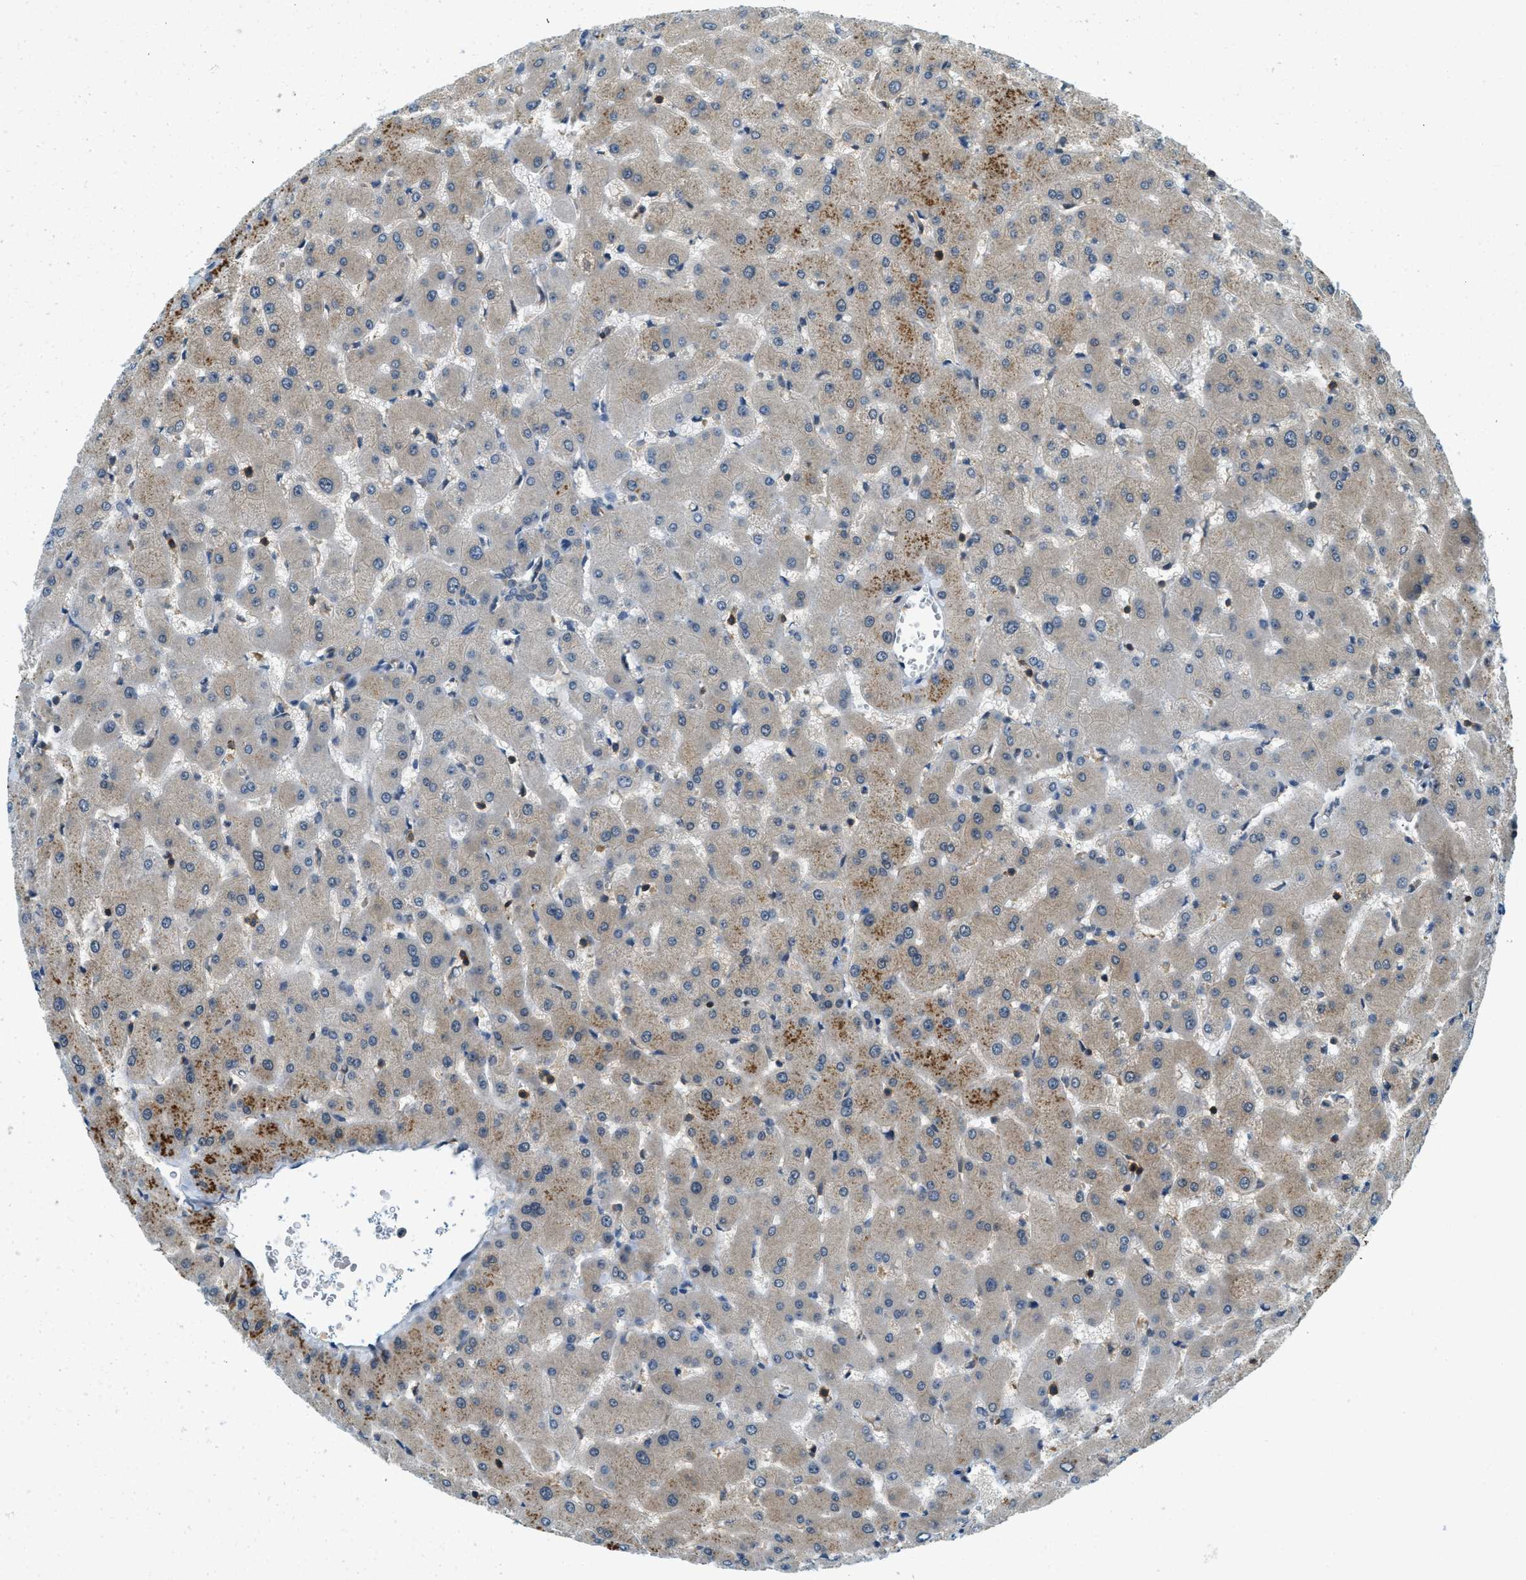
{"staining": {"intensity": "weak", "quantity": ">75%", "location": "cytoplasmic/membranous"}, "tissue": "liver", "cell_type": "Cholangiocytes", "image_type": "normal", "snomed": [{"axis": "morphology", "description": "Normal tissue, NOS"}, {"axis": "topography", "description": "Liver"}], "caption": "Protein expression analysis of normal liver exhibits weak cytoplasmic/membranous positivity in approximately >75% of cholangiocytes.", "gene": "GMPPB", "patient": {"sex": "female", "age": 63}}